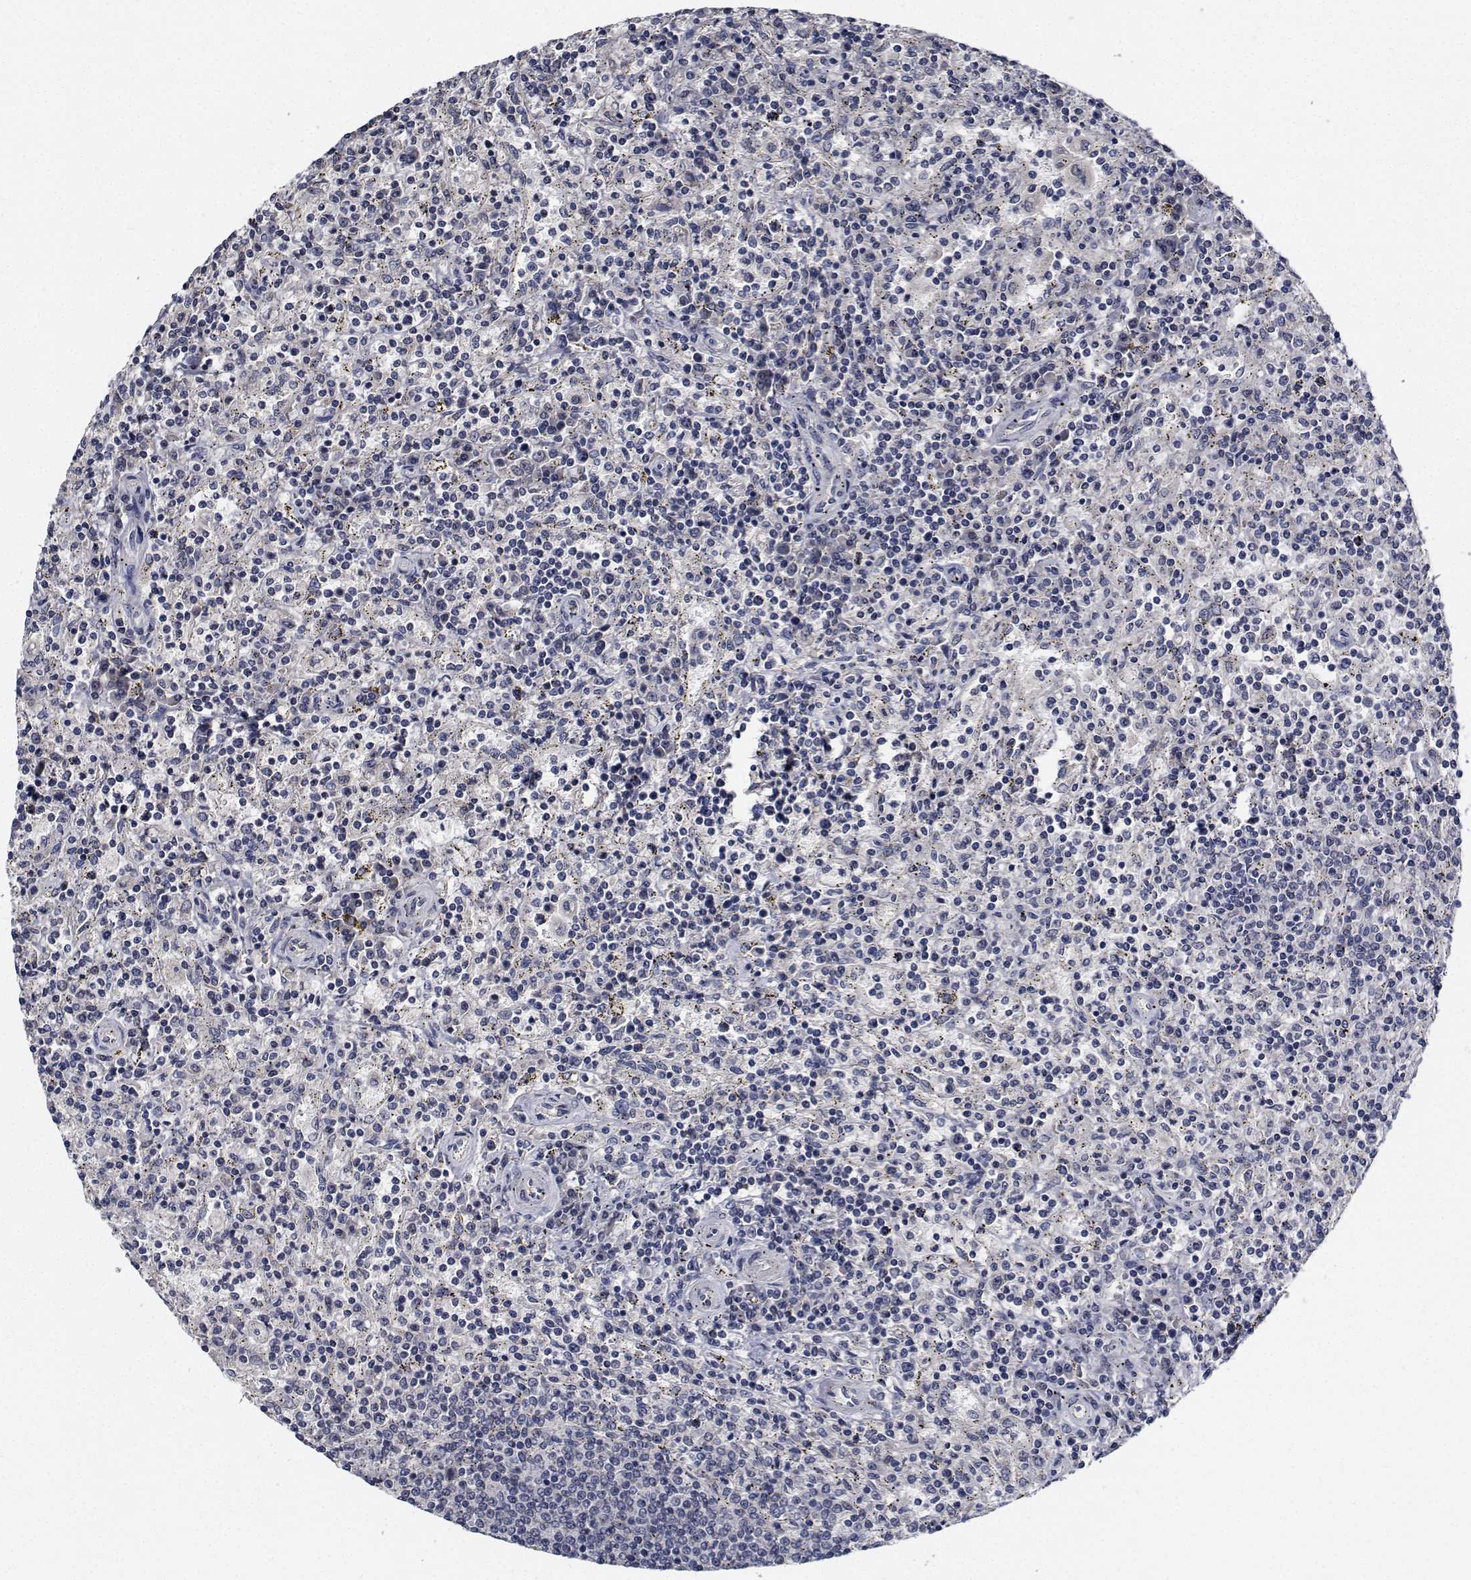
{"staining": {"intensity": "negative", "quantity": "none", "location": "none"}, "tissue": "lymphoma", "cell_type": "Tumor cells", "image_type": "cancer", "snomed": [{"axis": "morphology", "description": "Malignant lymphoma, non-Hodgkin's type, Low grade"}, {"axis": "topography", "description": "Spleen"}], "caption": "Protein analysis of lymphoma demonstrates no significant staining in tumor cells.", "gene": "NVL", "patient": {"sex": "male", "age": 62}}